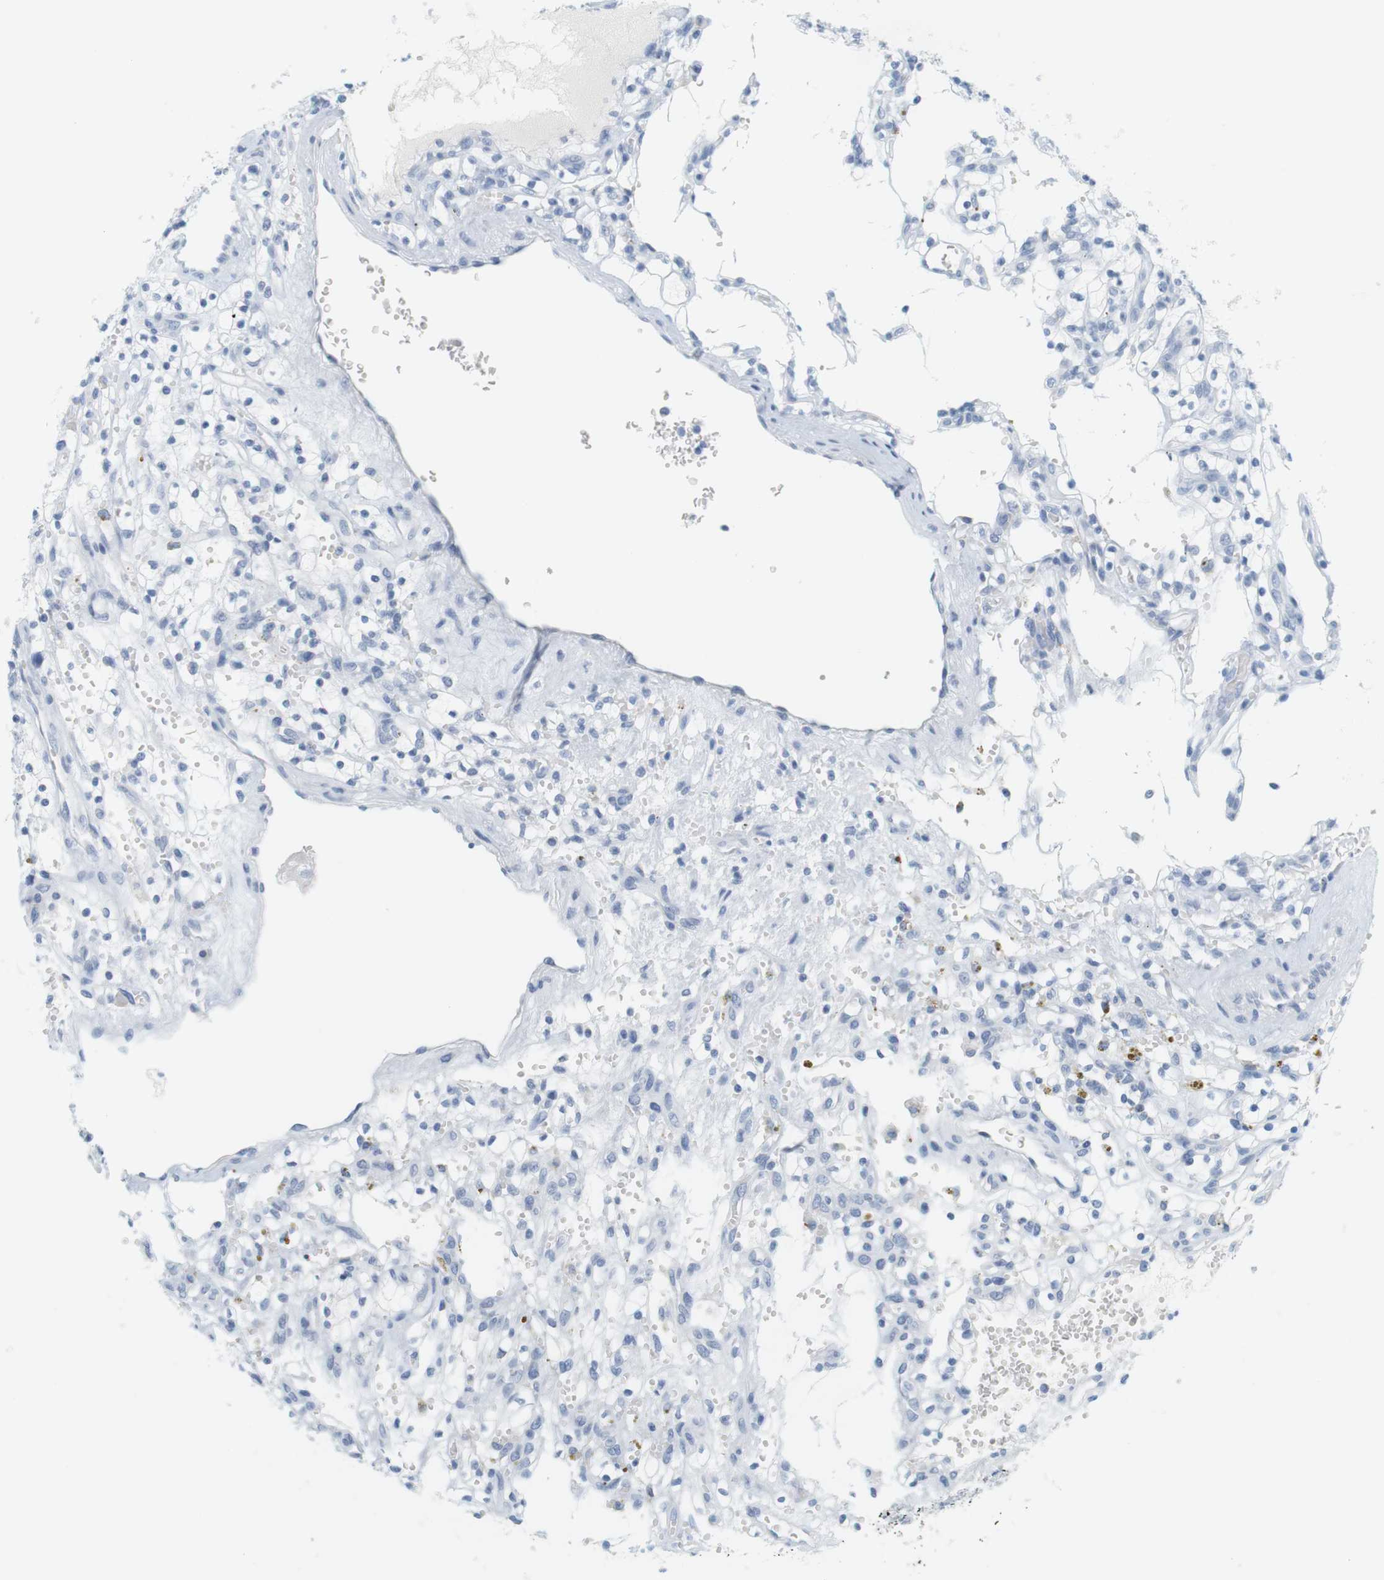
{"staining": {"intensity": "negative", "quantity": "none", "location": "none"}, "tissue": "renal cancer", "cell_type": "Tumor cells", "image_type": "cancer", "snomed": [{"axis": "morphology", "description": "Adenocarcinoma, NOS"}, {"axis": "topography", "description": "Kidney"}], "caption": "High power microscopy image of an immunohistochemistry micrograph of renal adenocarcinoma, revealing no significant expression in tumor cells.", "gene": "OPRM1", "patient": {"sex": "female", "age": 57}}